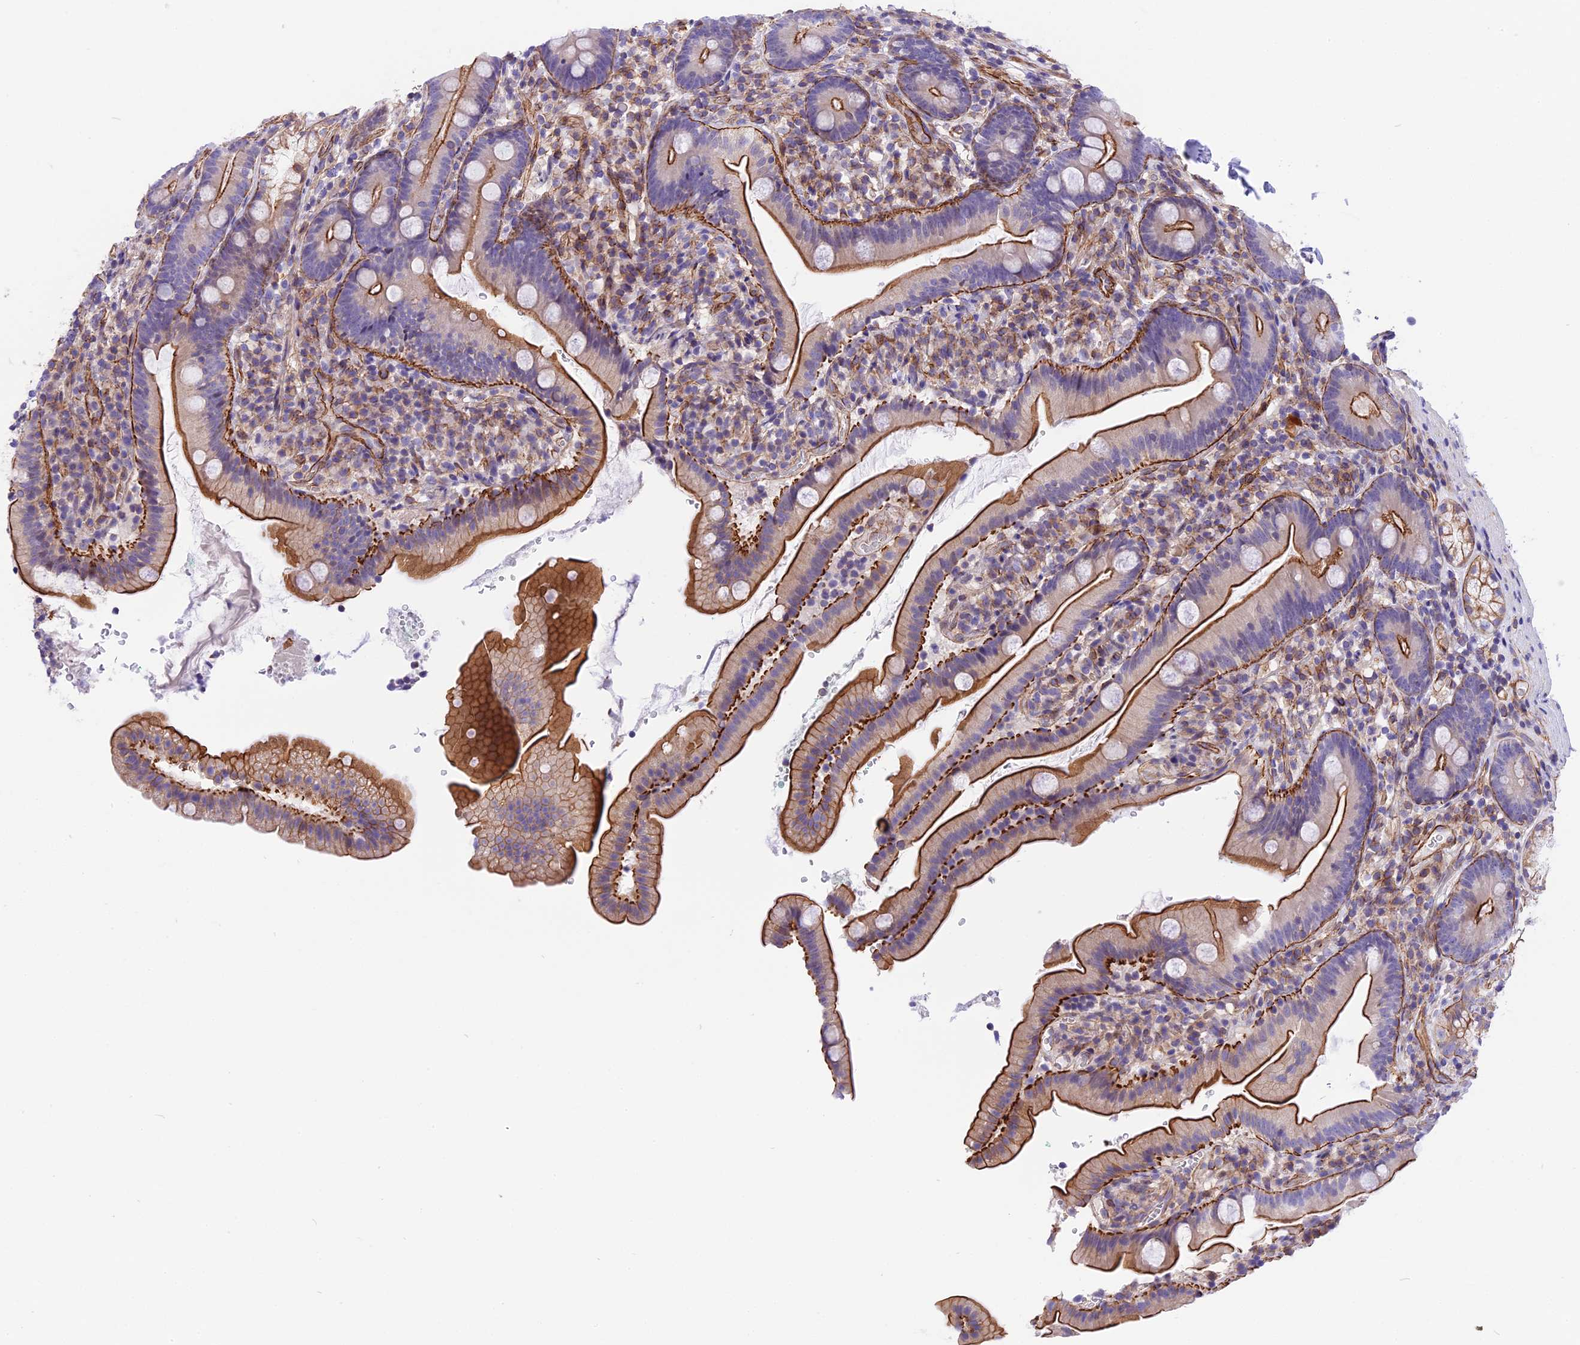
{"staining": {"intensity": "moderate", "quantity": ">75%", "location": "cytoplasmic/membranous"}, "tissue": "duodenum", "cell_type": "Glandular cells", "image_type": "normal", "snomed": [{"axis": "morphology", "description": "Normal tissue, NOS"}, {"axis": "topography", "description": "Duodenum"}], "caption": "High-magnification brightfield microscopy of unremarkable duodenum stained with DAB (brown) and counterstained with hematoxylin (blue). glandular cells exhibit moderate cytoplasmic/membranous expression is seen in about>75% of cells.", "gene": "R3HDM4", "patient": {"sex": "female", "age": 67}}